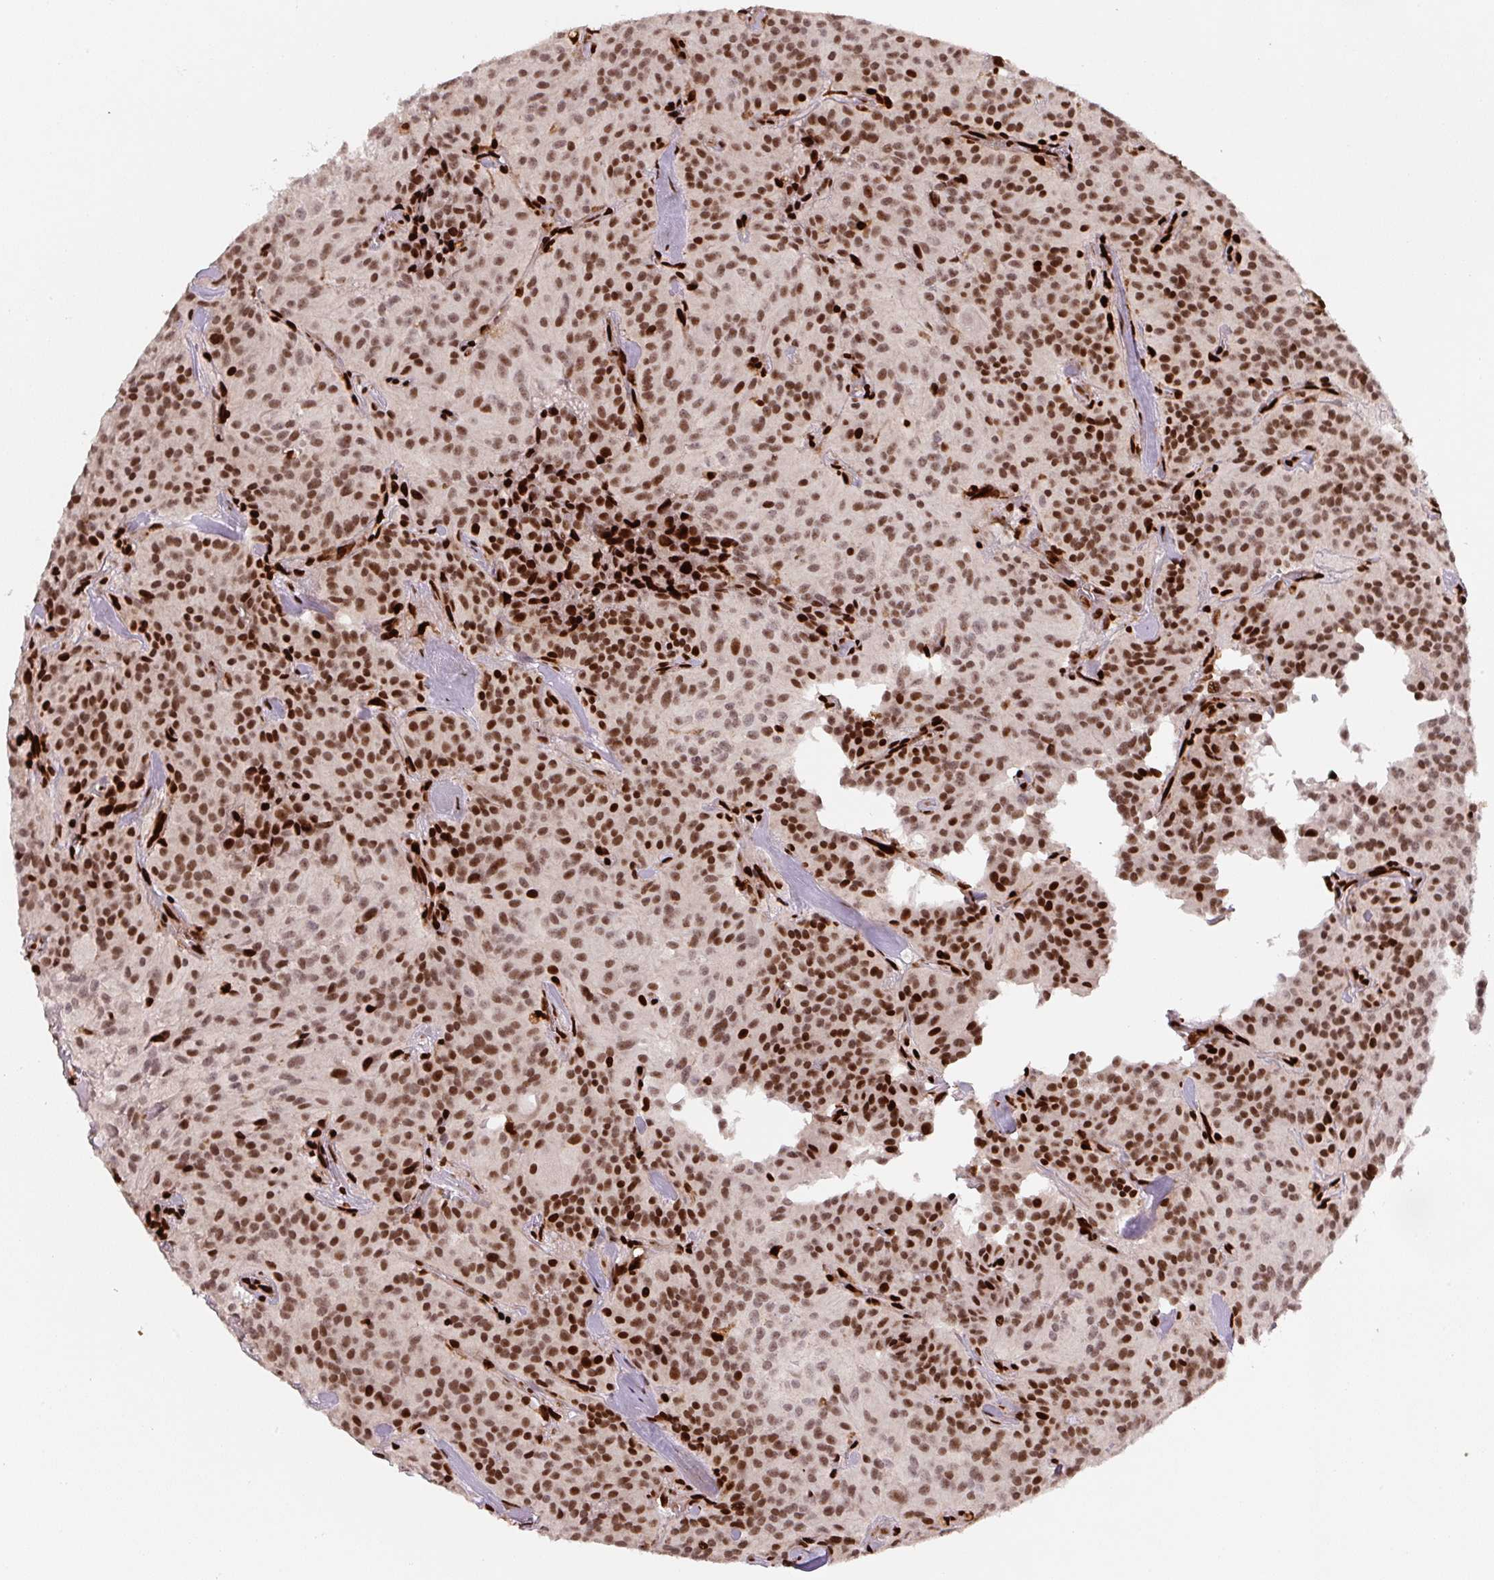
{"staining": {"intensity": "strong", "quantity": "25%-75%", "location": "nuclear"}, "tissue": "glioma", "cell_type": "Tumor cells", "image_type": "cancer", "snomed": [{"axis": "morphology", "description": "Glioma, malignant, Low grade"}, {"axis": "topography", "description": "Brain"}], "caption": "Immunohistochemistry (IHC) histopathology image of neoplastic tissue: human glioma stained using immunohistochemistry reveals high levels of strong protein expression localized specifically in the nuclear of tumor cells, appearing as a nuclear brown color.", "gene": "PYDC2", "patient": {"sex": "male", "age": 42}}